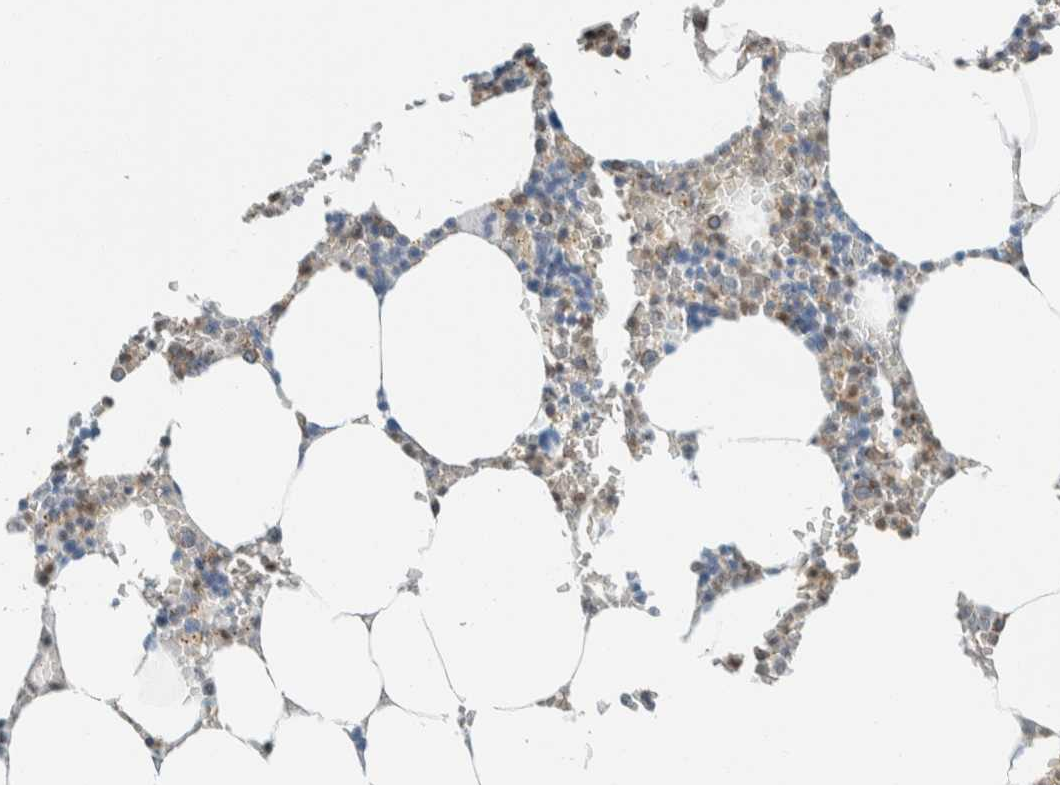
{"staining": {"intensity": "moderate", "quantity": "25%-75%", "location": "cytoplasmic/membranous,nuclear"}, "tissue": "bone marrow", "cell_type": "Hematopoietic cells", "image_type": "normal", "snomed": [{"axis": "morphology", "description": "Normal tissue, NOS"}, {"axis": "topography", "description": "Bone marrow"}], "caption": "High-magnification brightfield microscopy of benign bone marrow stained with DAB (3,3'-diaminobenzidine) (brown) and counterstained with hematoxylin (blue). hematopoietic cells exhibit moderate cytoplasmic/membranous,nuclear expression is seen in about25%-75% of cells. Nuclei are stained in blue.", "gene": "CYSRT1", "patient": {"sex": "male", "age": 70}}